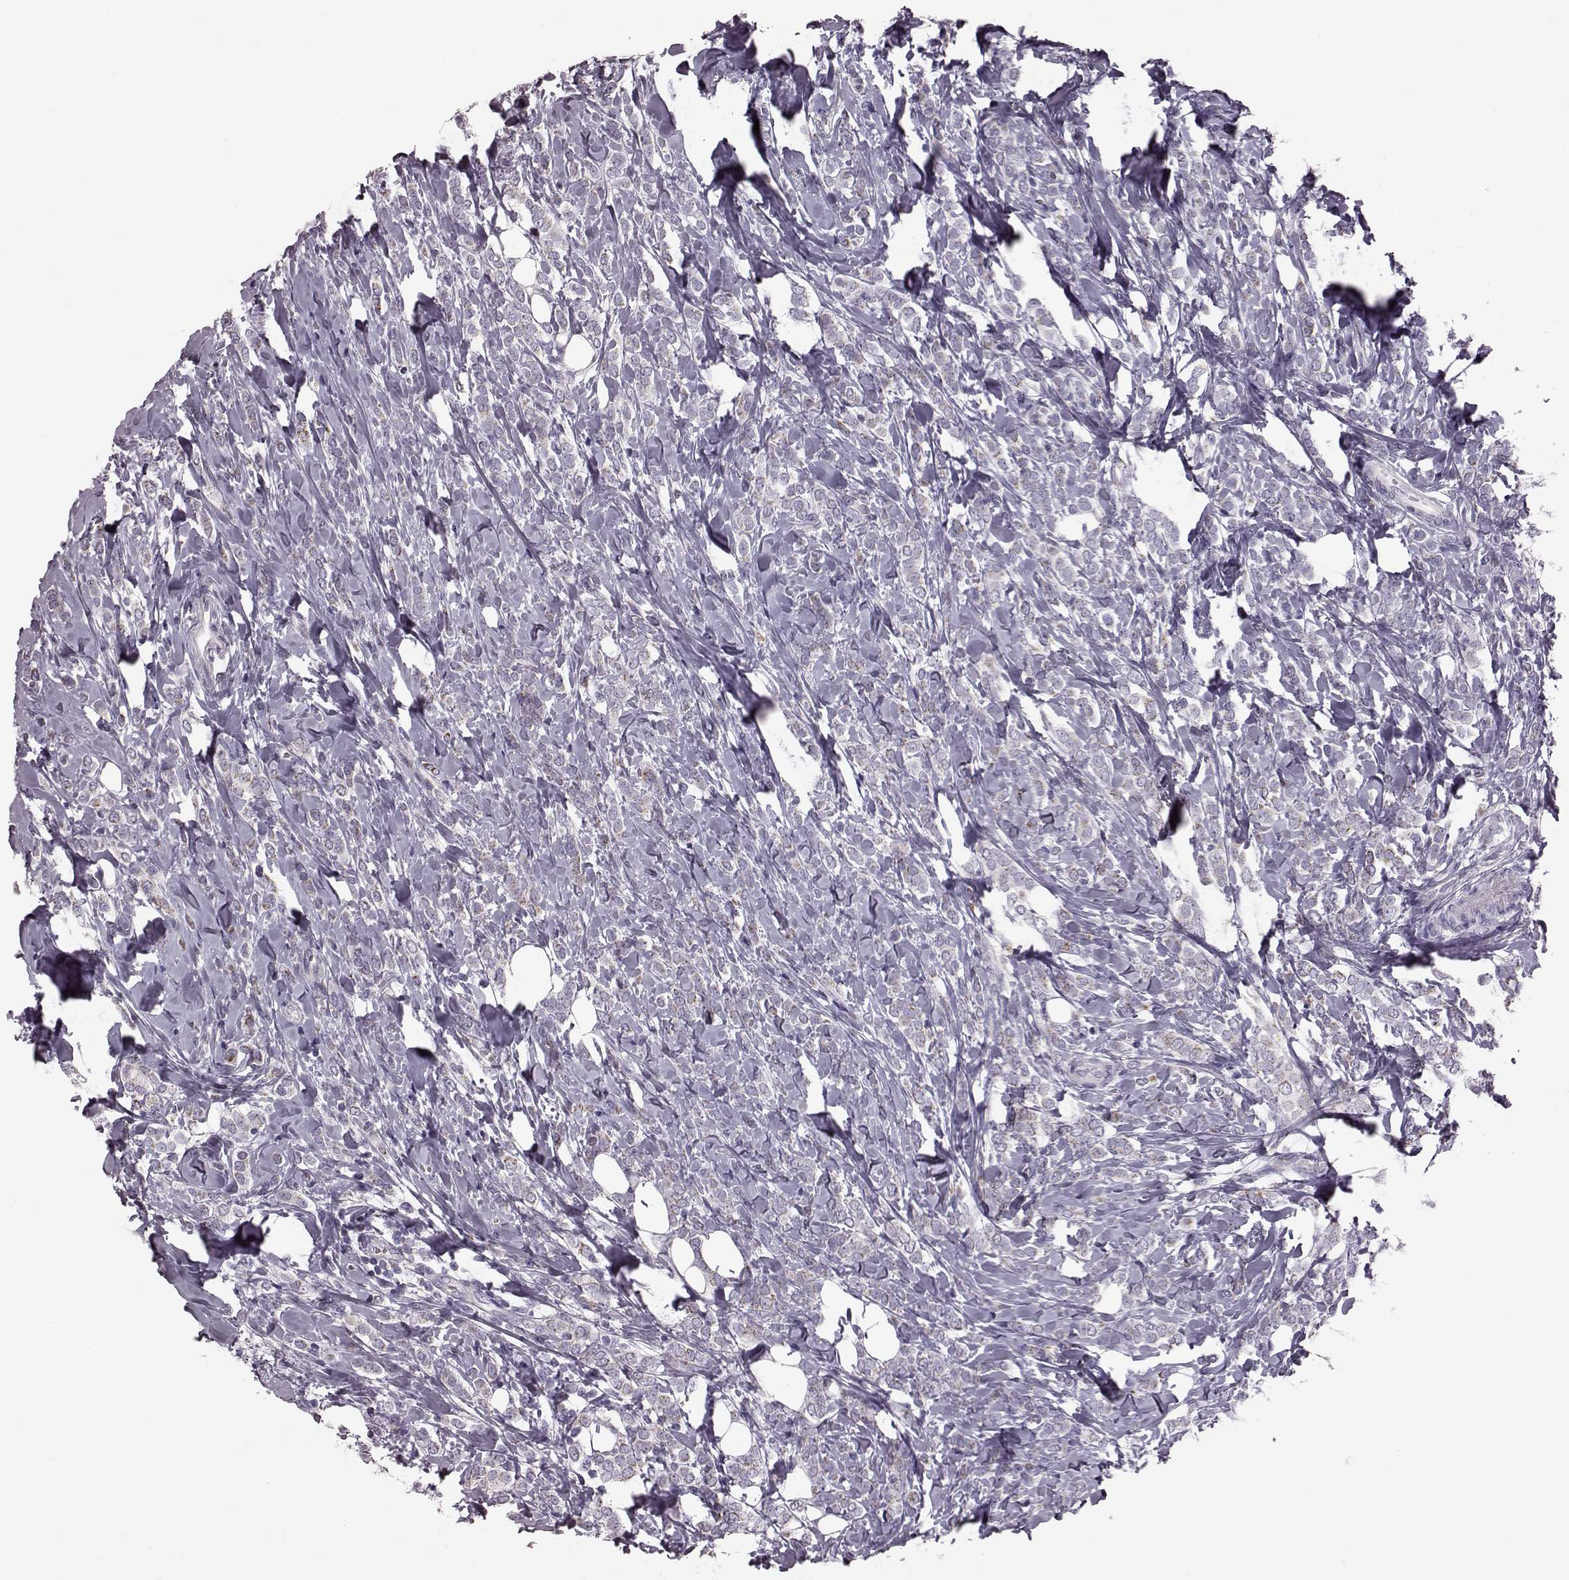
{"staining": {"intensity": "negative", "quantity": "none", "location": "none"}, "tissue": "breast cancer", "cell_type": "Tumor cells", "image_type": "cancer", "snomed": [{"axis": "morphology", "description": "Lobular carcinoma"}, {"axis": "topography", "description": "Breast"}], "caption": "This is a histopathology image of immunohistochemistry (IHC) staining of breast lobular carcinoma, which shows no positivity in tumor cells.", "gene": "RIMS2", "patient": {"sex": "female", "age": 49}}